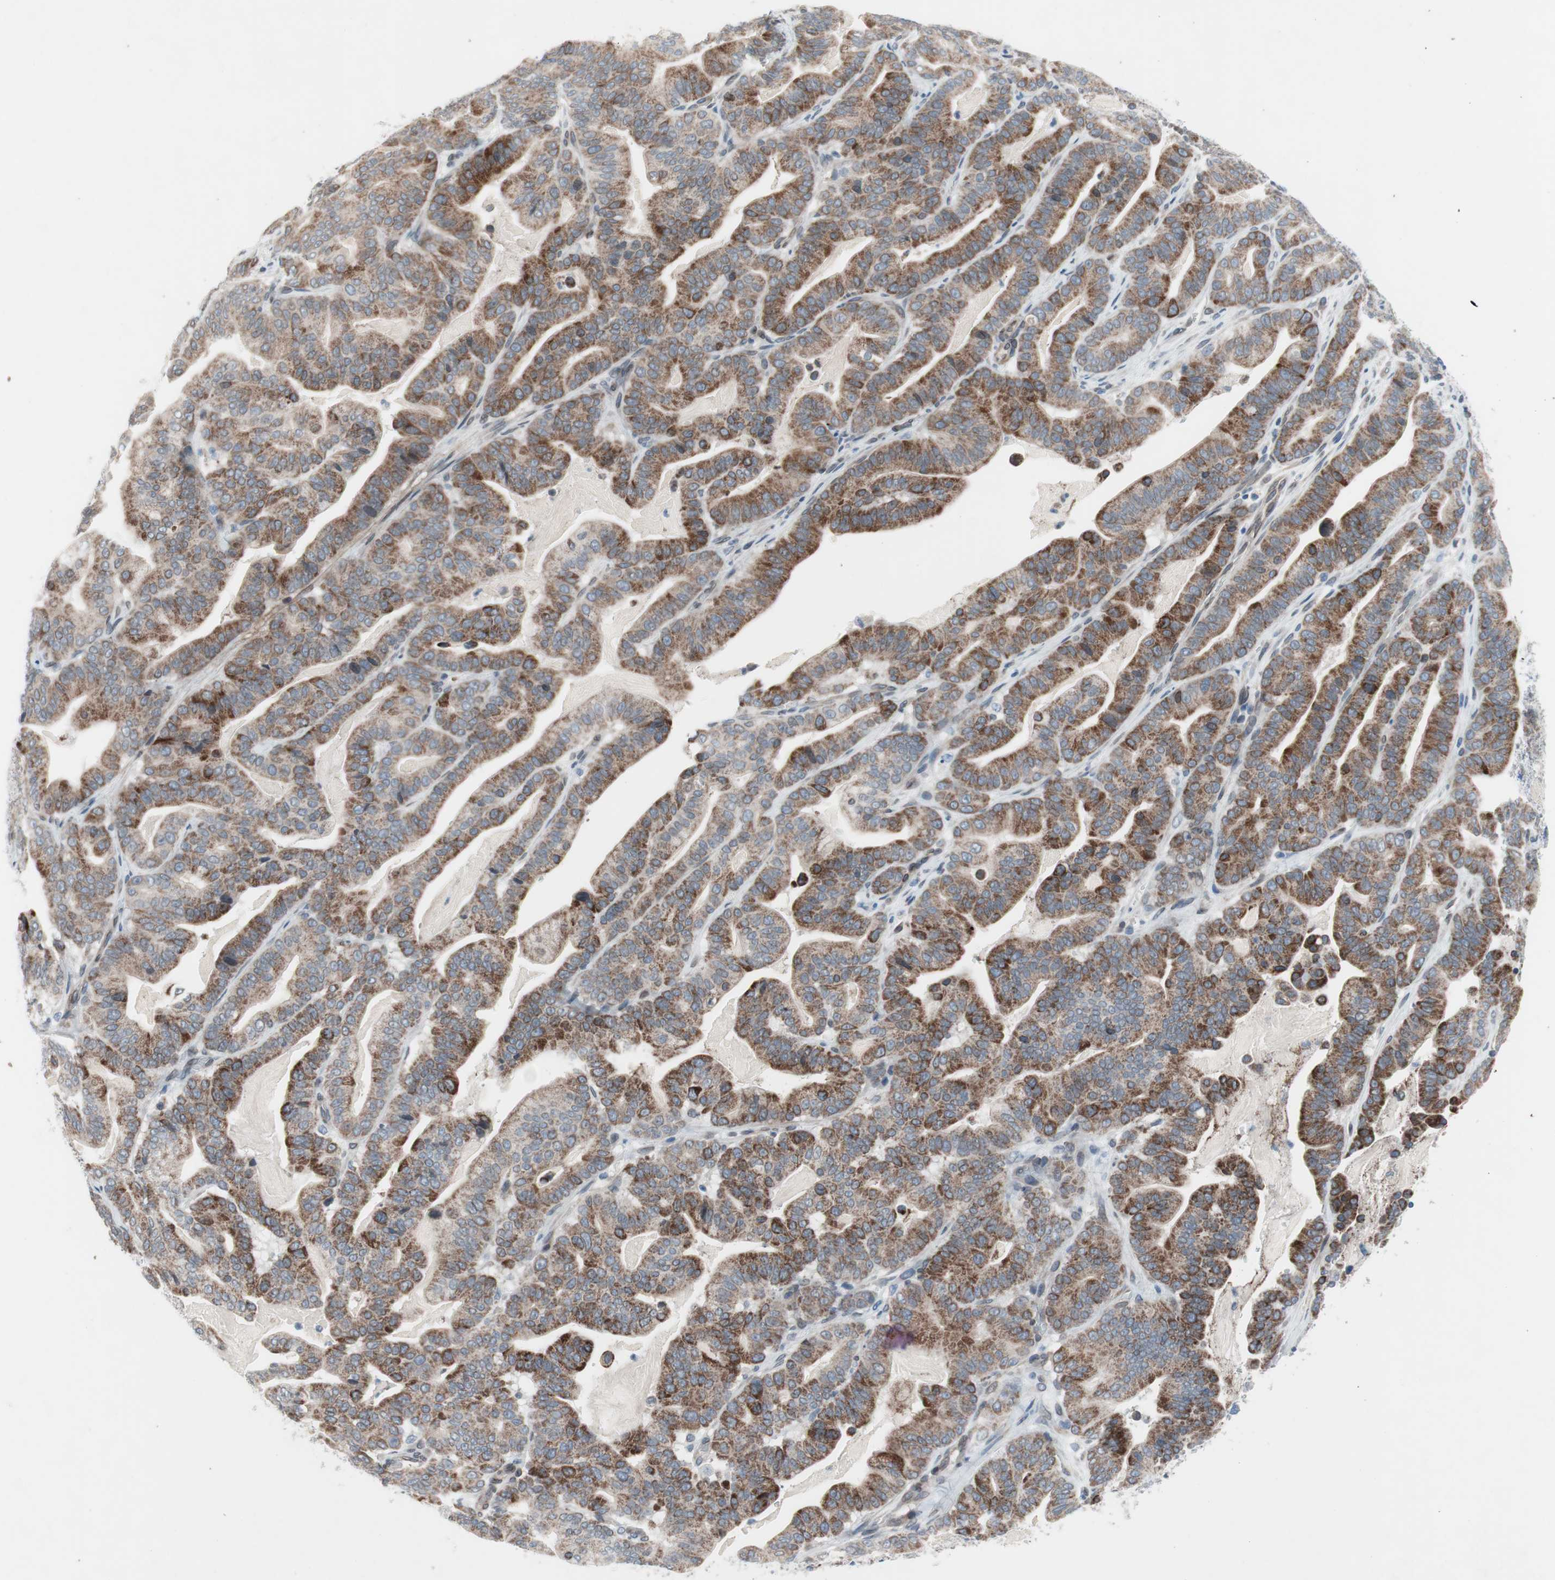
{"staining": {"intensity": "moderate", "quantity": ">75%", "location": "cytoplasmic/membranous"}, "tissue": "pancreatic cancer", "cell_type": "Tumor cells", "image_type": "cancer", "snomed": [{"axis": "morphology", "description": "Adenocarcinoma, NOS"}, {"axis": "topography", "description": "Pancreas"}], "caption": "Pancreatic adenocarcinoma stained for a protein exhibits moderate cytoplasmic/membranous positivity in tumor cells.", "gene": "ARNT2", "patient": {"sex": "male", "age": 63}}